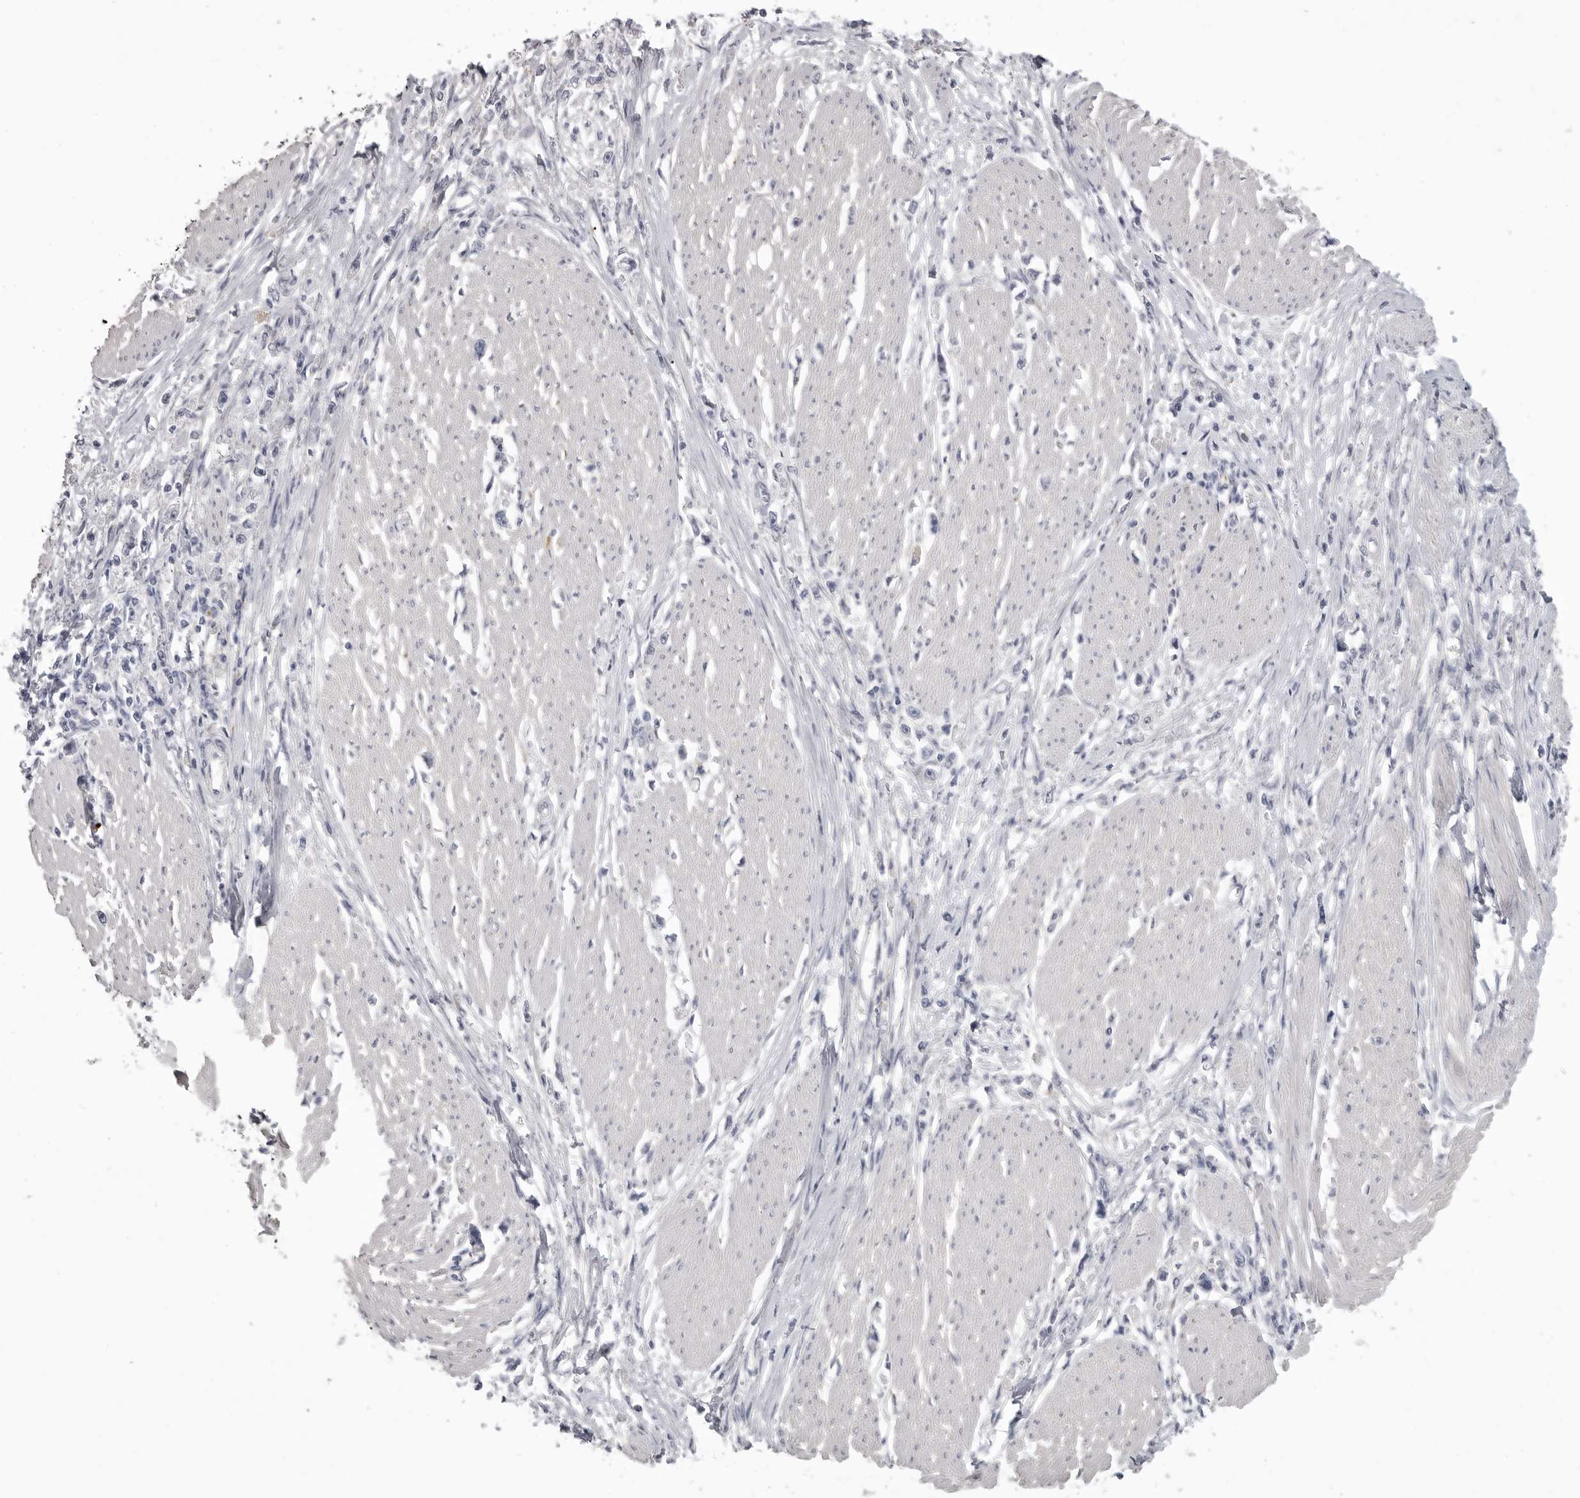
{"staining": {"intensity": "negative", "quantity": "none", "location": "none"}, "tissue": "stomach cancer", "cell_type": "Tumor cells", "image_type": "cancer", "snomed": [{"axis": "morphology", "description": "Adenocarcinoma, NOS"}, {"axis": "topography", "description": "Stomach"}], "caption": "Tumor cells show no significant staining in adenocarcinoma (stomach).", "gene": "SERPING1", "patient": {"sex": "female", "age": 59}}